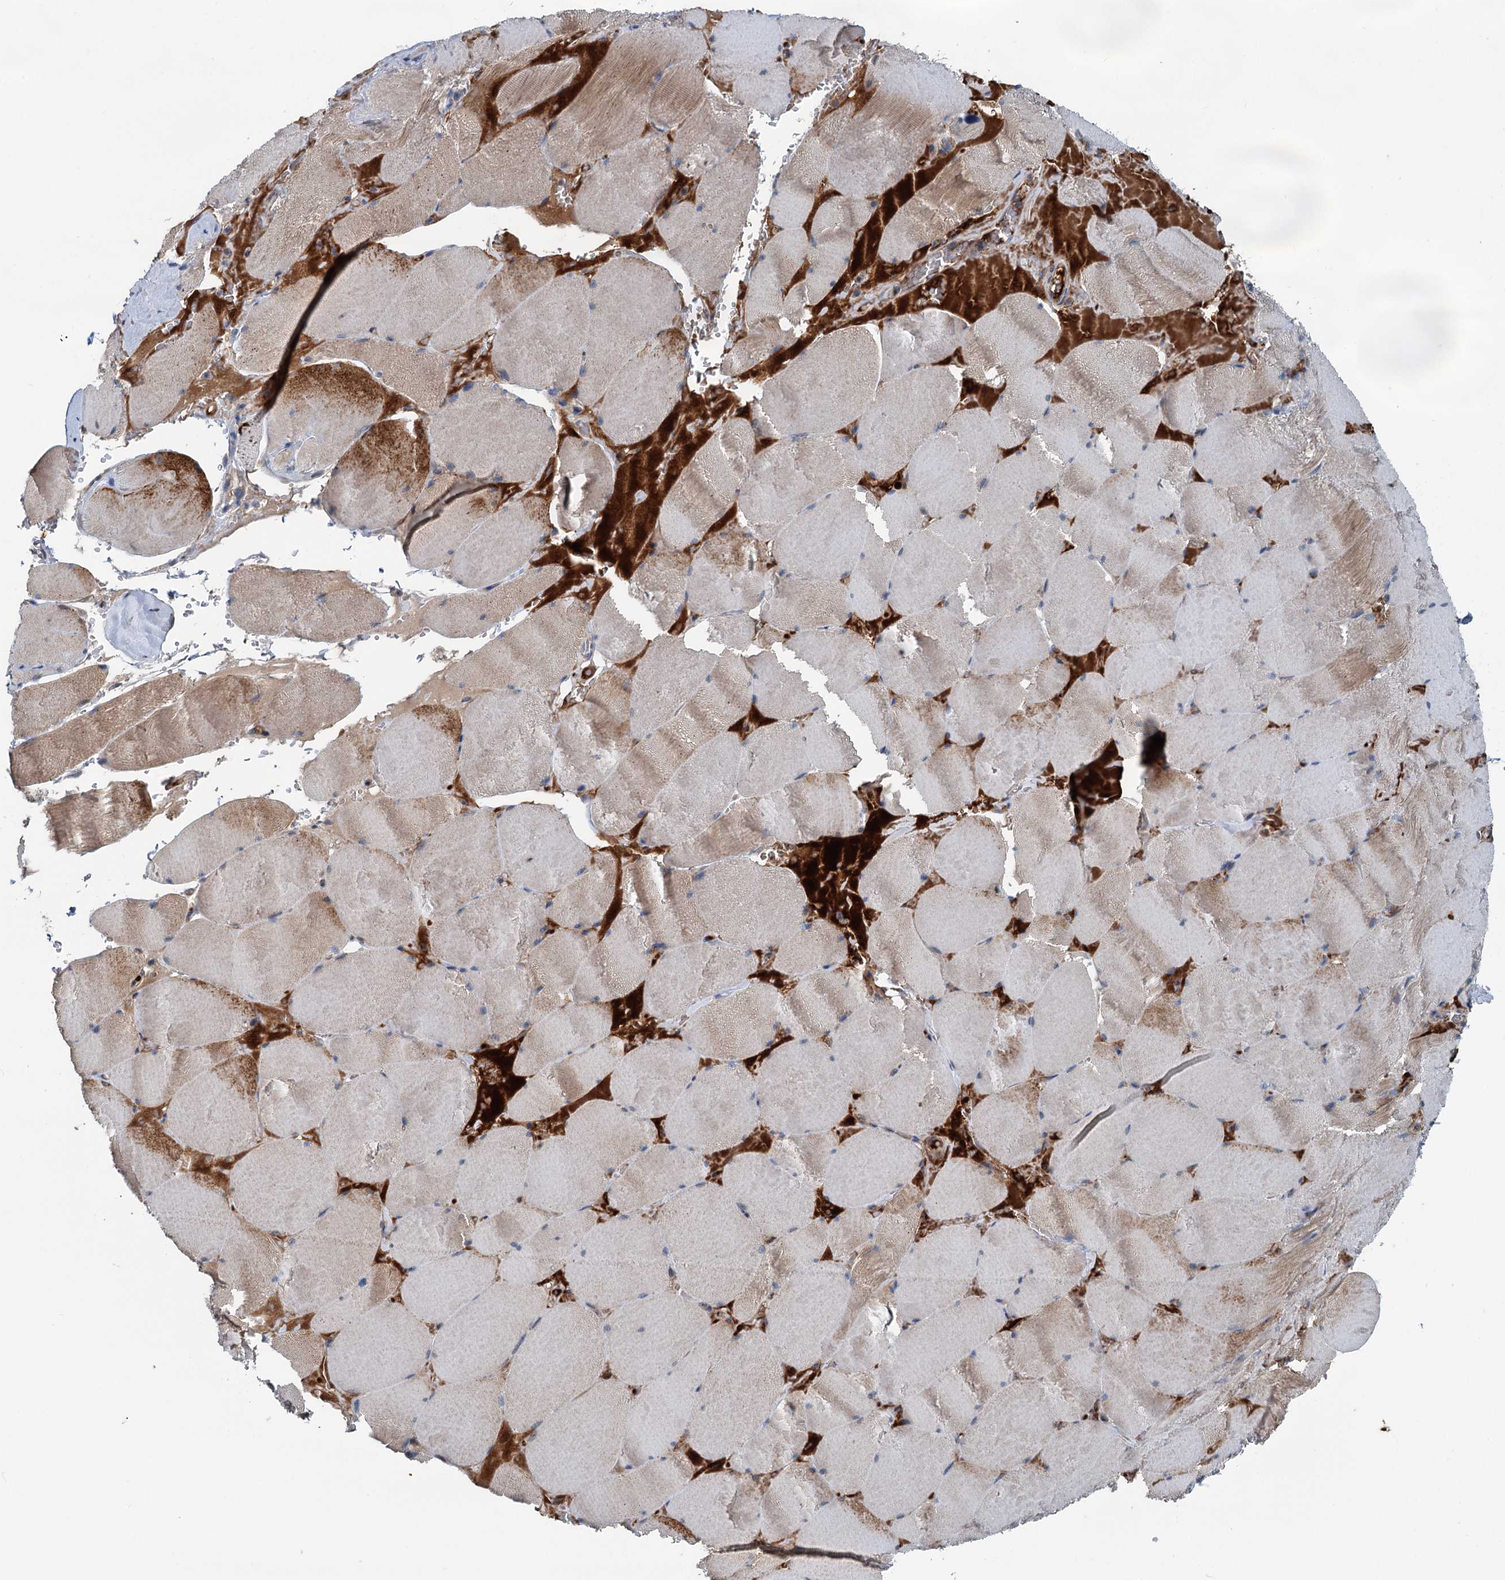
{"staining": {"intensity": "moderate", "quantity": "<25%", "location": "cytoplasmic/membranous"}, "tissue": "skeletal muscle", "cell_type": "Myocytes", "image_type": "normal", "snomed": [{"axis": "morphology", "description": "Normal tissue, NOS"}, {"axis": "topography", "description": "Skeletal muscle"}, {"axis": "topography", "description": "Head-Neck"}], "caption": "A photomicrograph of human skeletal muscle stained for a protein displays moderate cytoplasmic/membranous brown staining in myocytes. (IHC, brightfield microscopy, high magnification).", "gene": "TEDC1", "patient": {"sex": "male", "age": 66}}